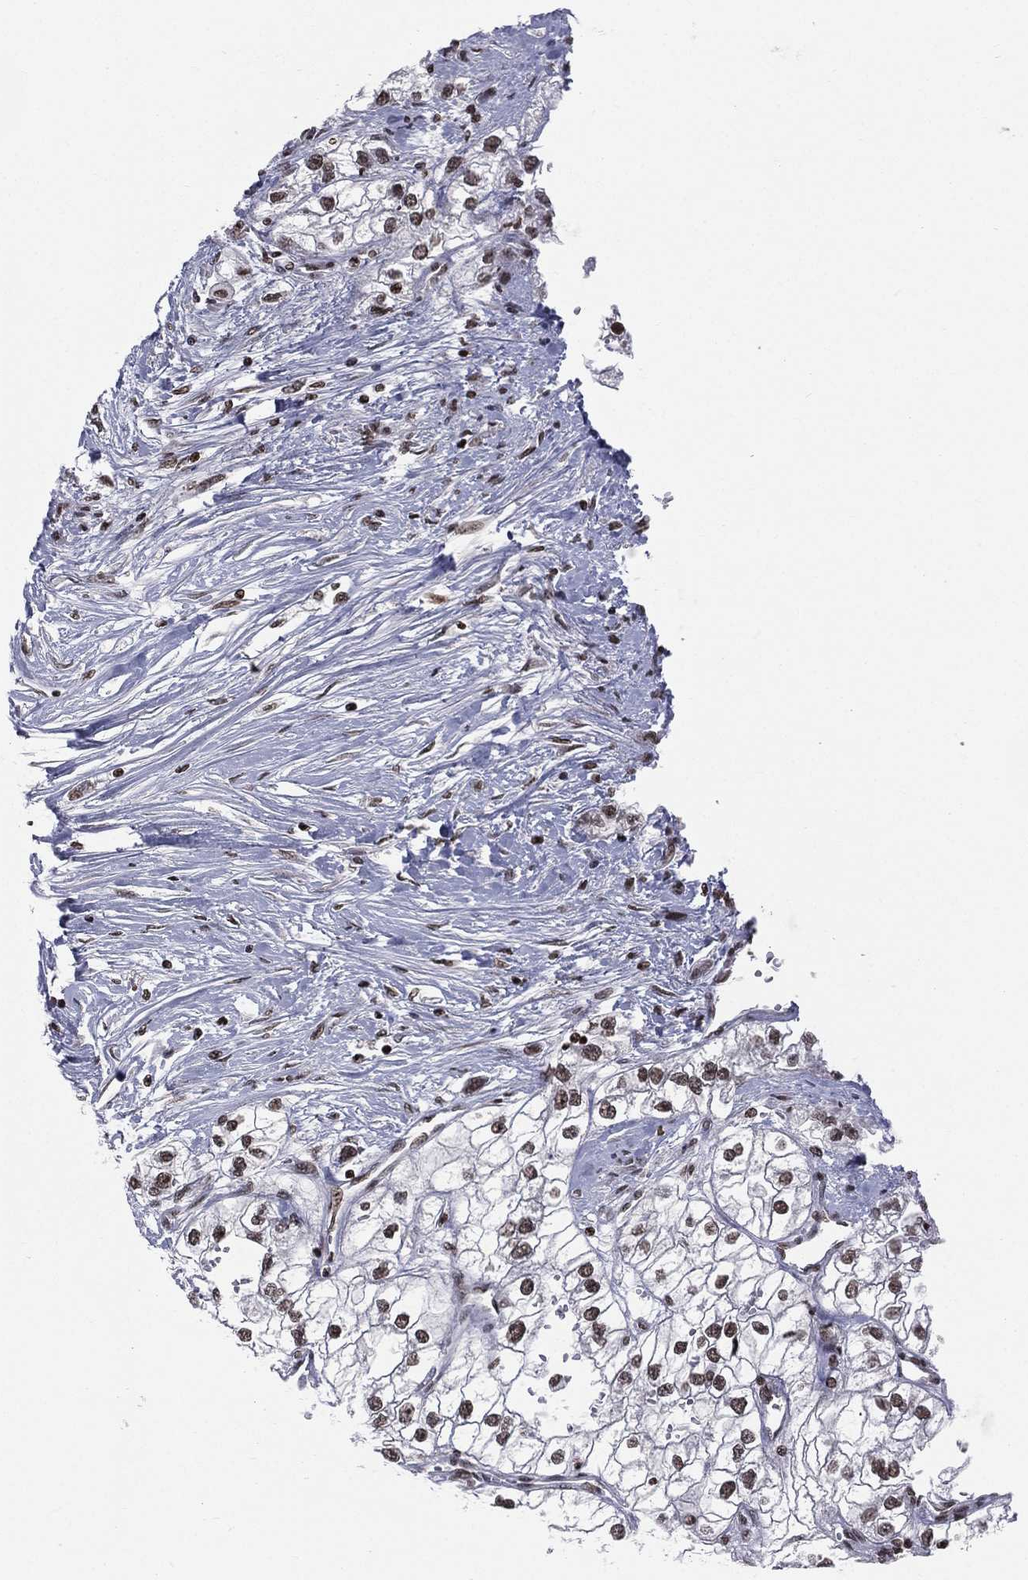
{"staining": {"intensity": "moderate", "quantity": ">75%", "location": "nuclear"}, "tissue": "renal cancer", "cell_type": "Tumor cells", "image_type": "cancer", "snomed": [{"axis": "morphology", "description": "Adenocarcinoma, NOS"}, {"axis": "topography", "description": "Kidney"}], "caption": "Protein staining demonstrates moderate nuclear expression in approximately >75% of tumor cells in renal adenocarcinoma.", "gene": "RFX7", "patient": {"sex": "male", "age": 59}}